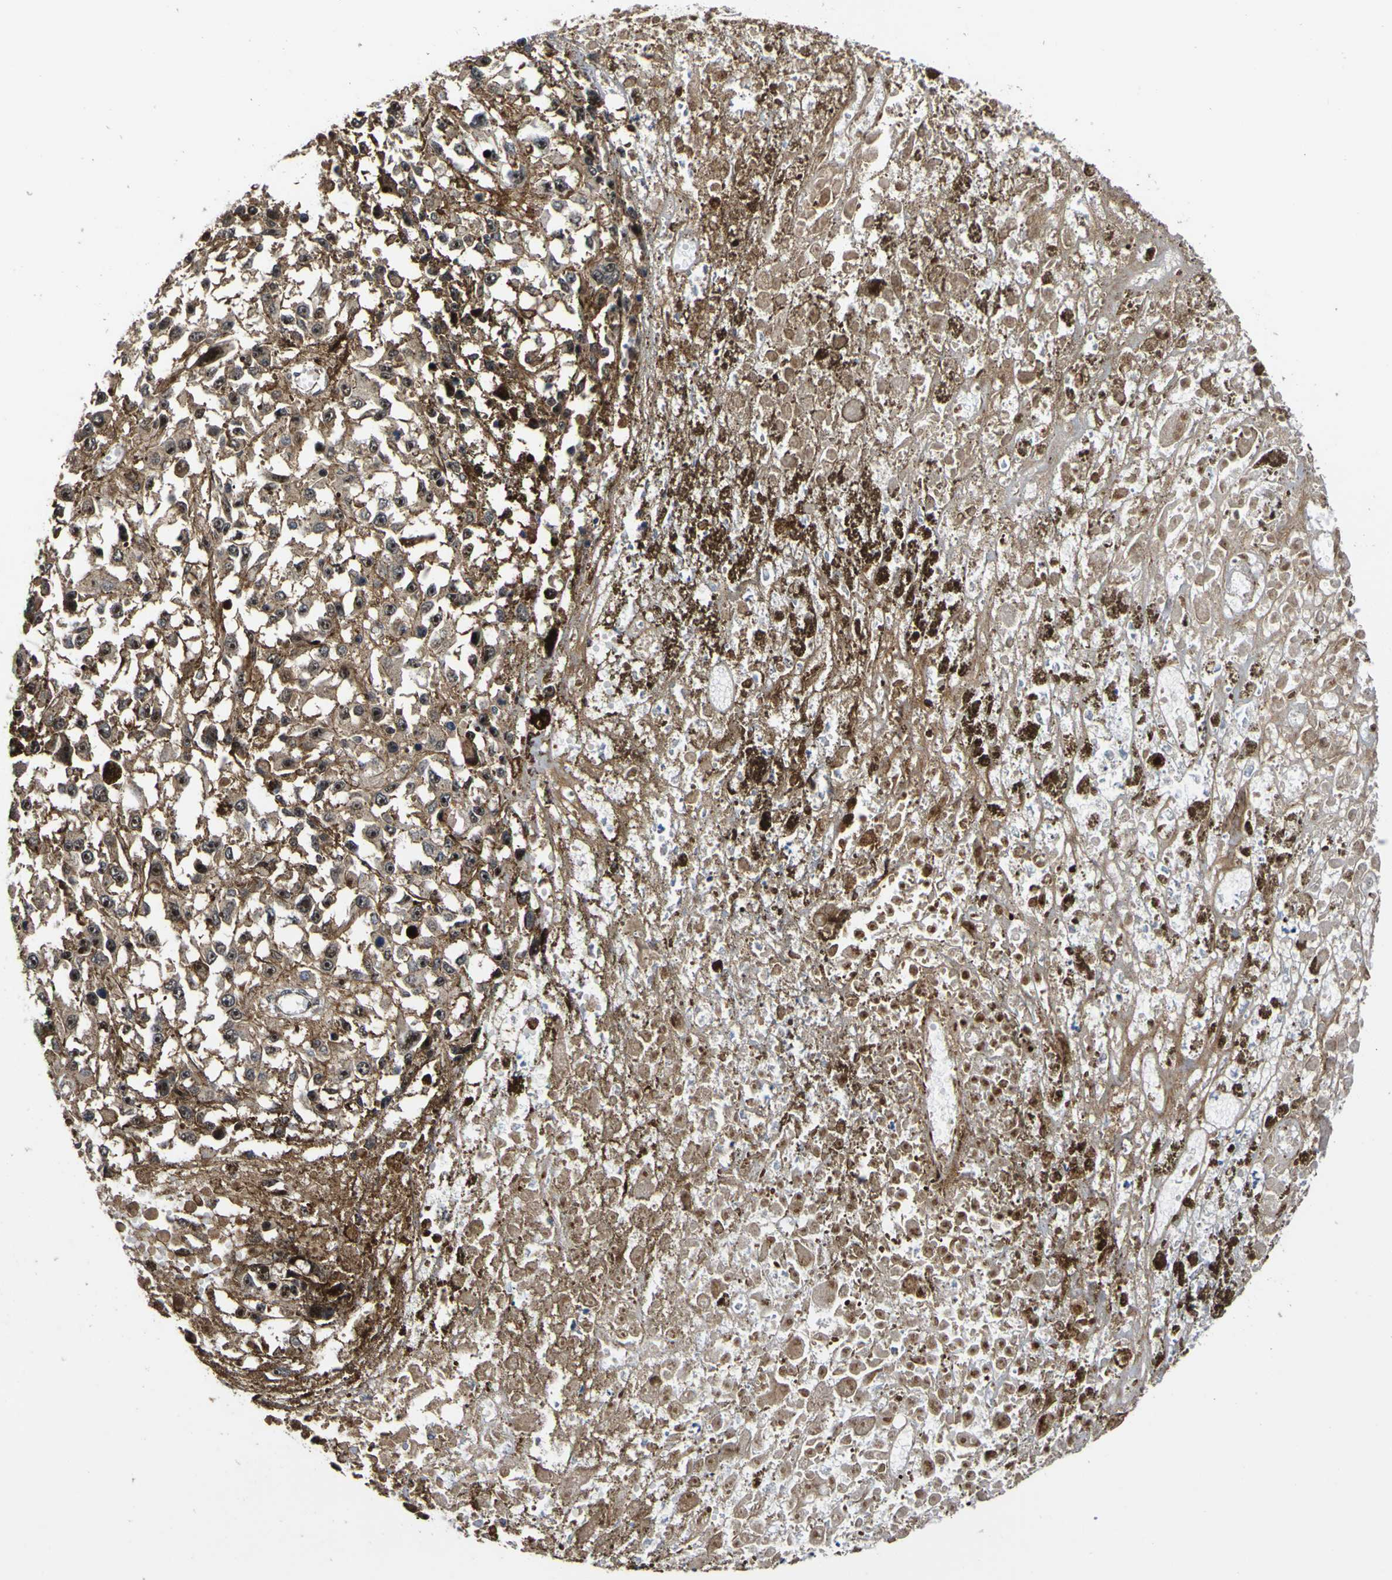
{"staining": {"intensity": "moderate", "quantity": ">75%", "location": "cytoplasmic/membranous"}, "tissue": "melanoma", "cell_type": "Tumor cells", "image_type": "cancer", "snomed": [{"axis": "morphology", "description": "Malignant melanoma, Metastatic site"}, {"axis": "topography", "description": "Lymph node"}], "caption": "Human melanoma stained with a protein marker reveals moderate staining in tumor cells.", "gene": "LRP4", "patient": {"sex": "male", "age": 59}}